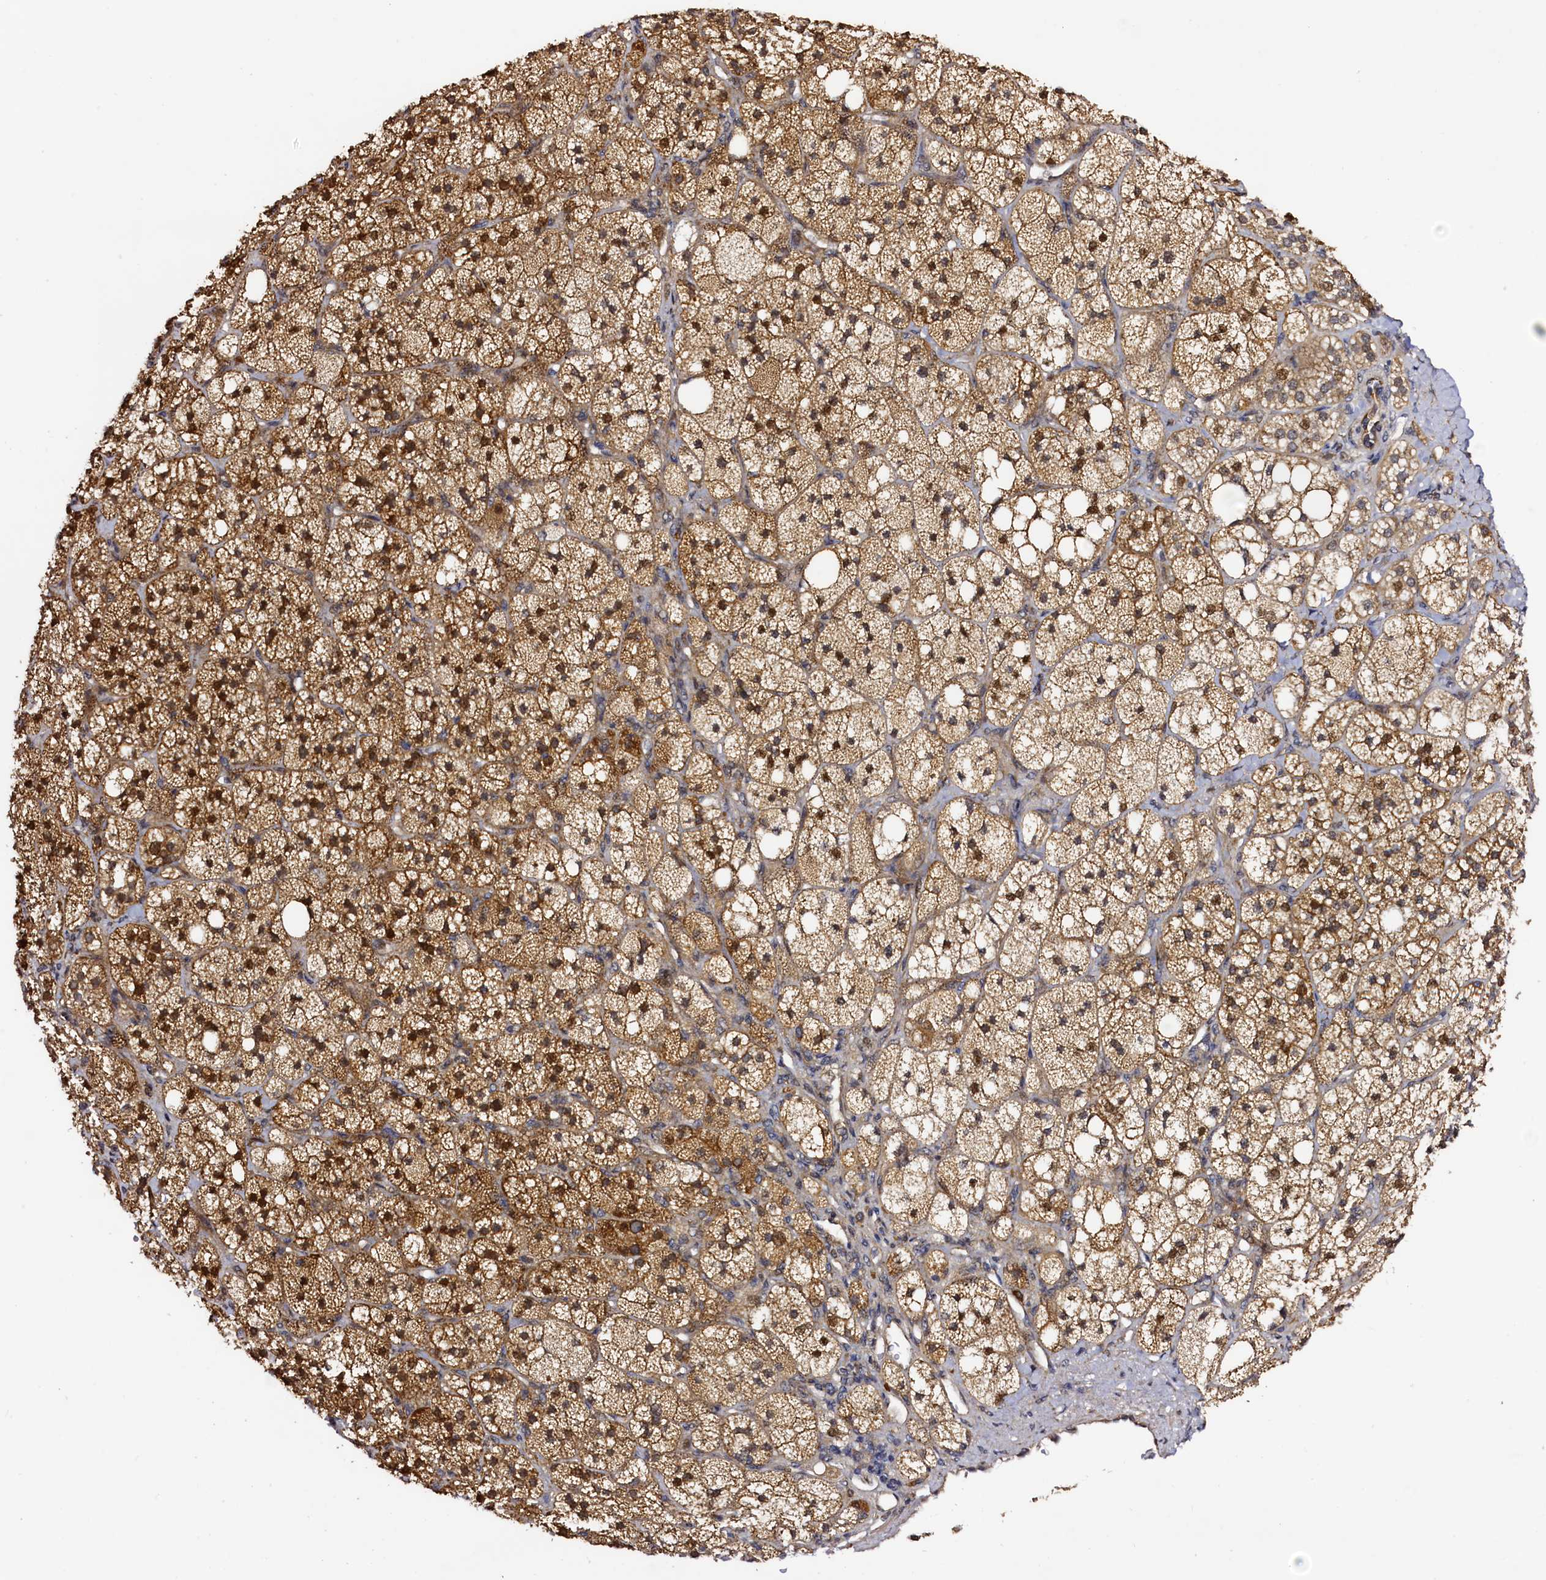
{"staining": {"intensity": "moderate", "quantity": ">75%", "location": "cytoplasmic/membranous"}, "tissue": "adrenal gland", "cell_type": "Glandular cells", "image_type": "normal", "snomed": [{"axis": "morphology", "description": "Normal tissue, NOS"}, {"axis": "topography", "description": "Adrenal gland"}], "caption": "Unremarkable adrenal gland shows moderate cytoplasmic/membranous staining in about >75% of glandular cells.", "gene": "RBFA", "patient": {"sex": "male", "age": 61}}